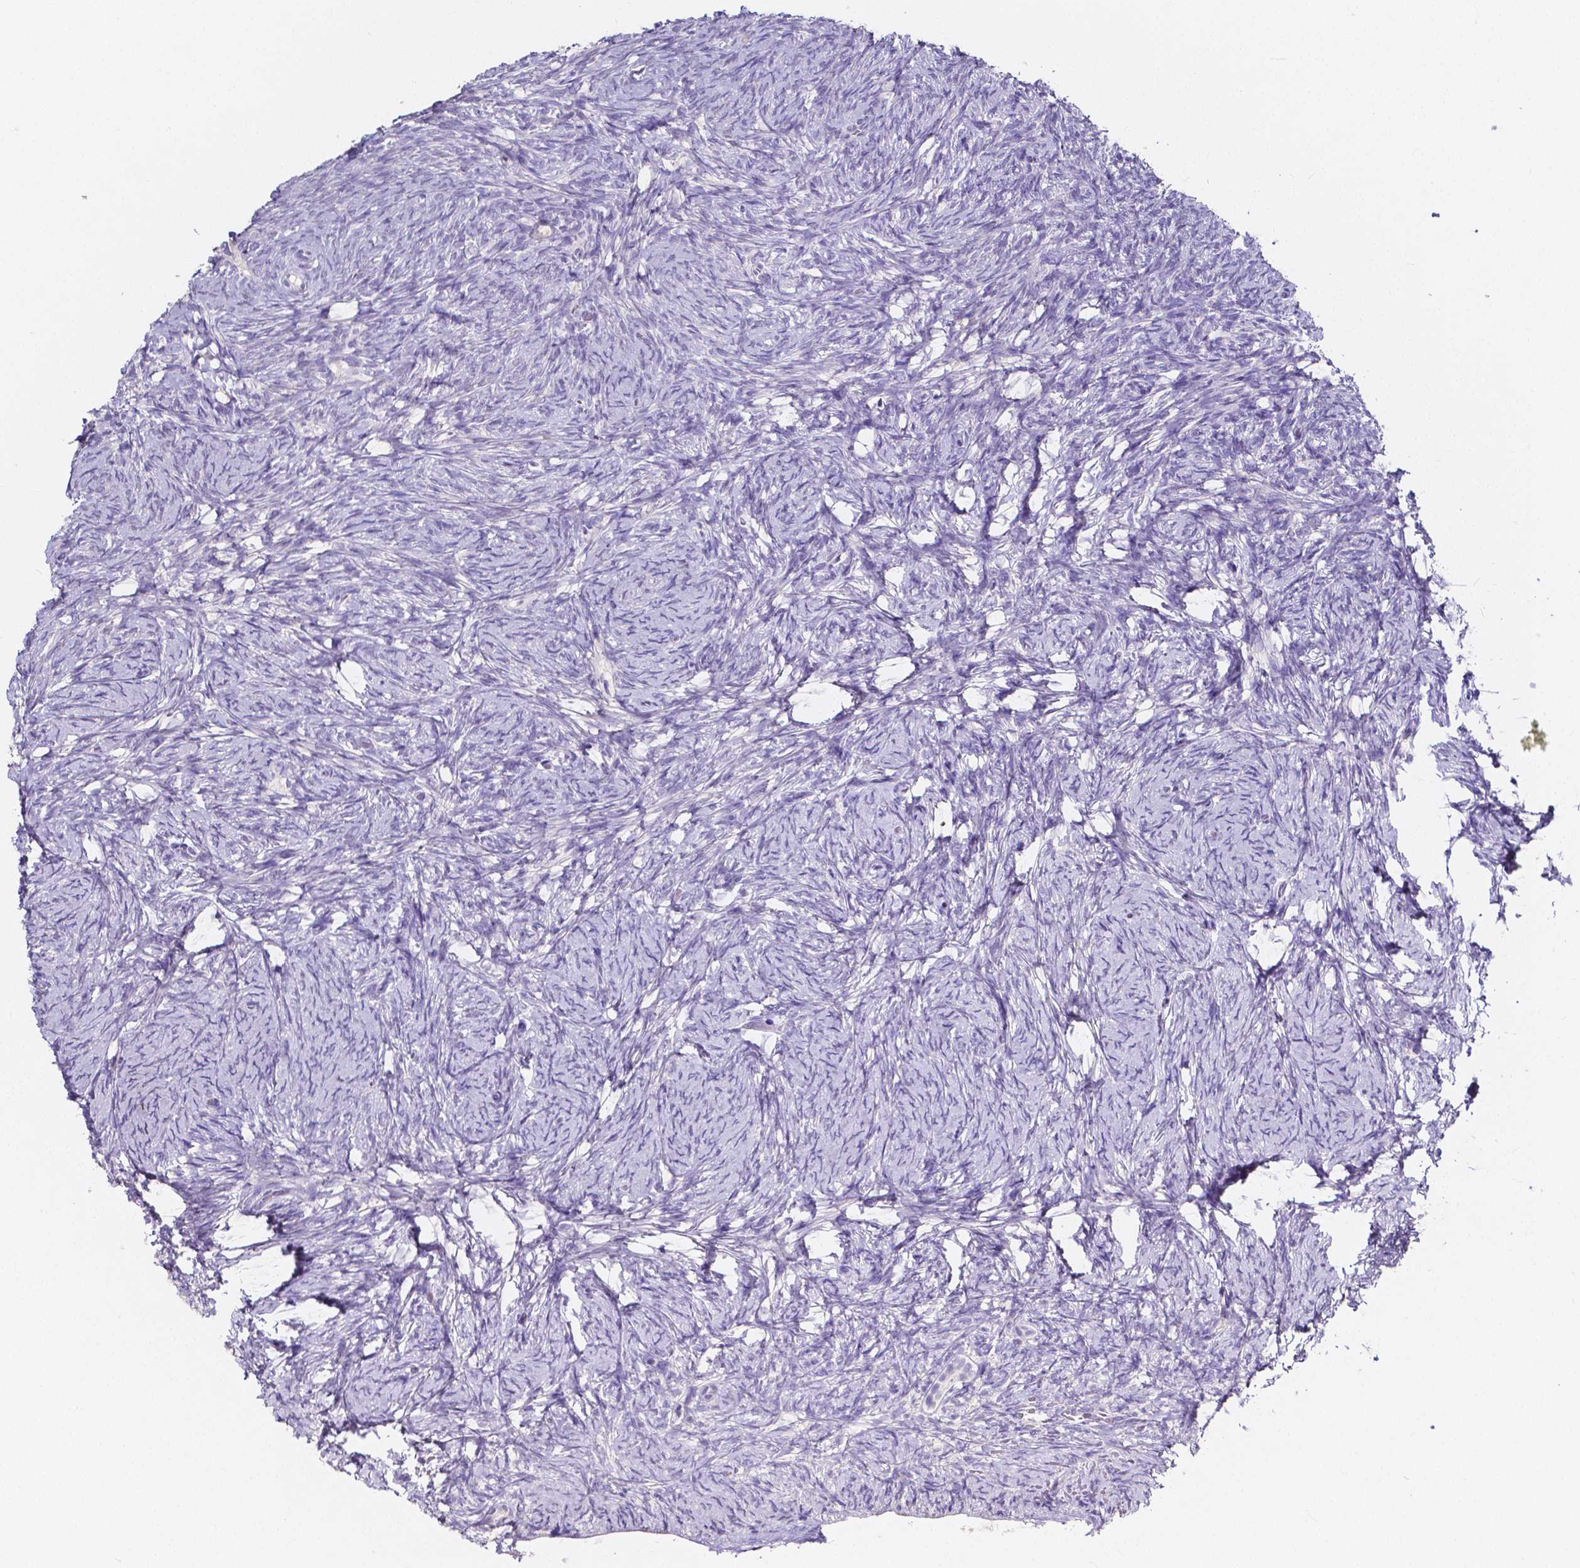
{"staining": {"intensity": "negative", "quantity": "none", "location": "none"}, "tissue": "ovary", "cell_type": "Ovarian stroma cells", "image_type": "normal", "snomed": [{"axis": "morphology", "description": "Normal tissue, NOS"}, {"axis": "topography", "description": "Ovary"}], "caption": "The IHC micrograph has no significant staining in ovarian stroma cells of ovary. (DAB IHC, high magnification).", "gene": "ACP5", "patient": {"sex": "female", "age": 34}}